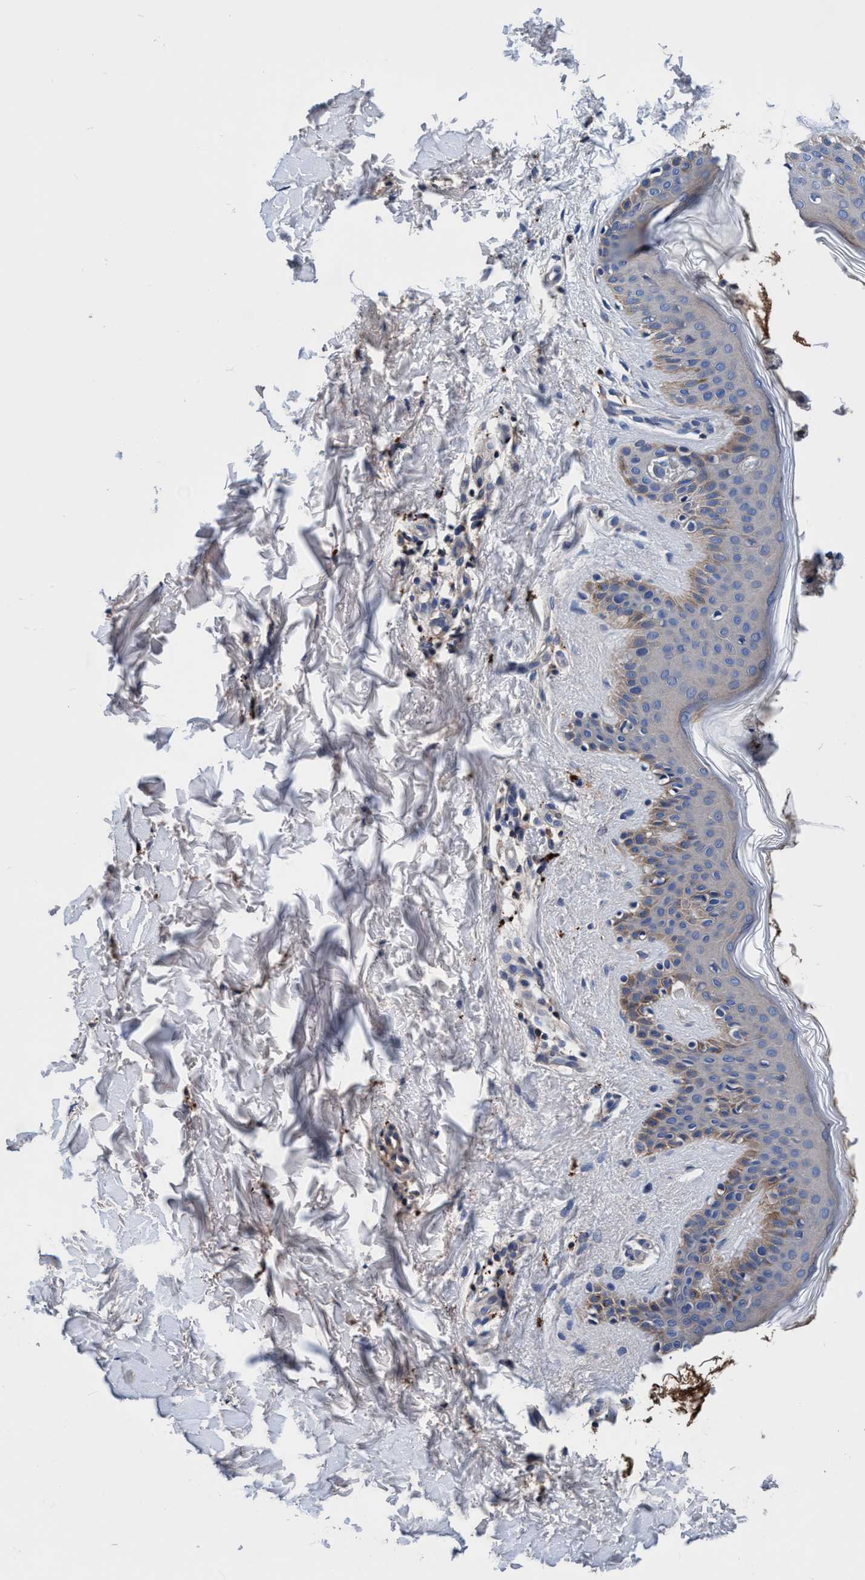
{"staining": {"intensity": "negative", "quantity": "none", "location": "none"}, "tissue": "skin", "cell_type": "Fibroblasts", "image_type": "normal", "snomed": [{"axis": "morphology", "description": "Normal tissue, NOS"}, {"axis": "topography", "description": "Skin"}], "caption": "Immunohistochemistry (IHC) histopathology image of benign human skin stained for a protein (brown), which displays no expression in fibroblasts.", "gene": "RNF208", "patient": {"sex": "male", "age": 40}}